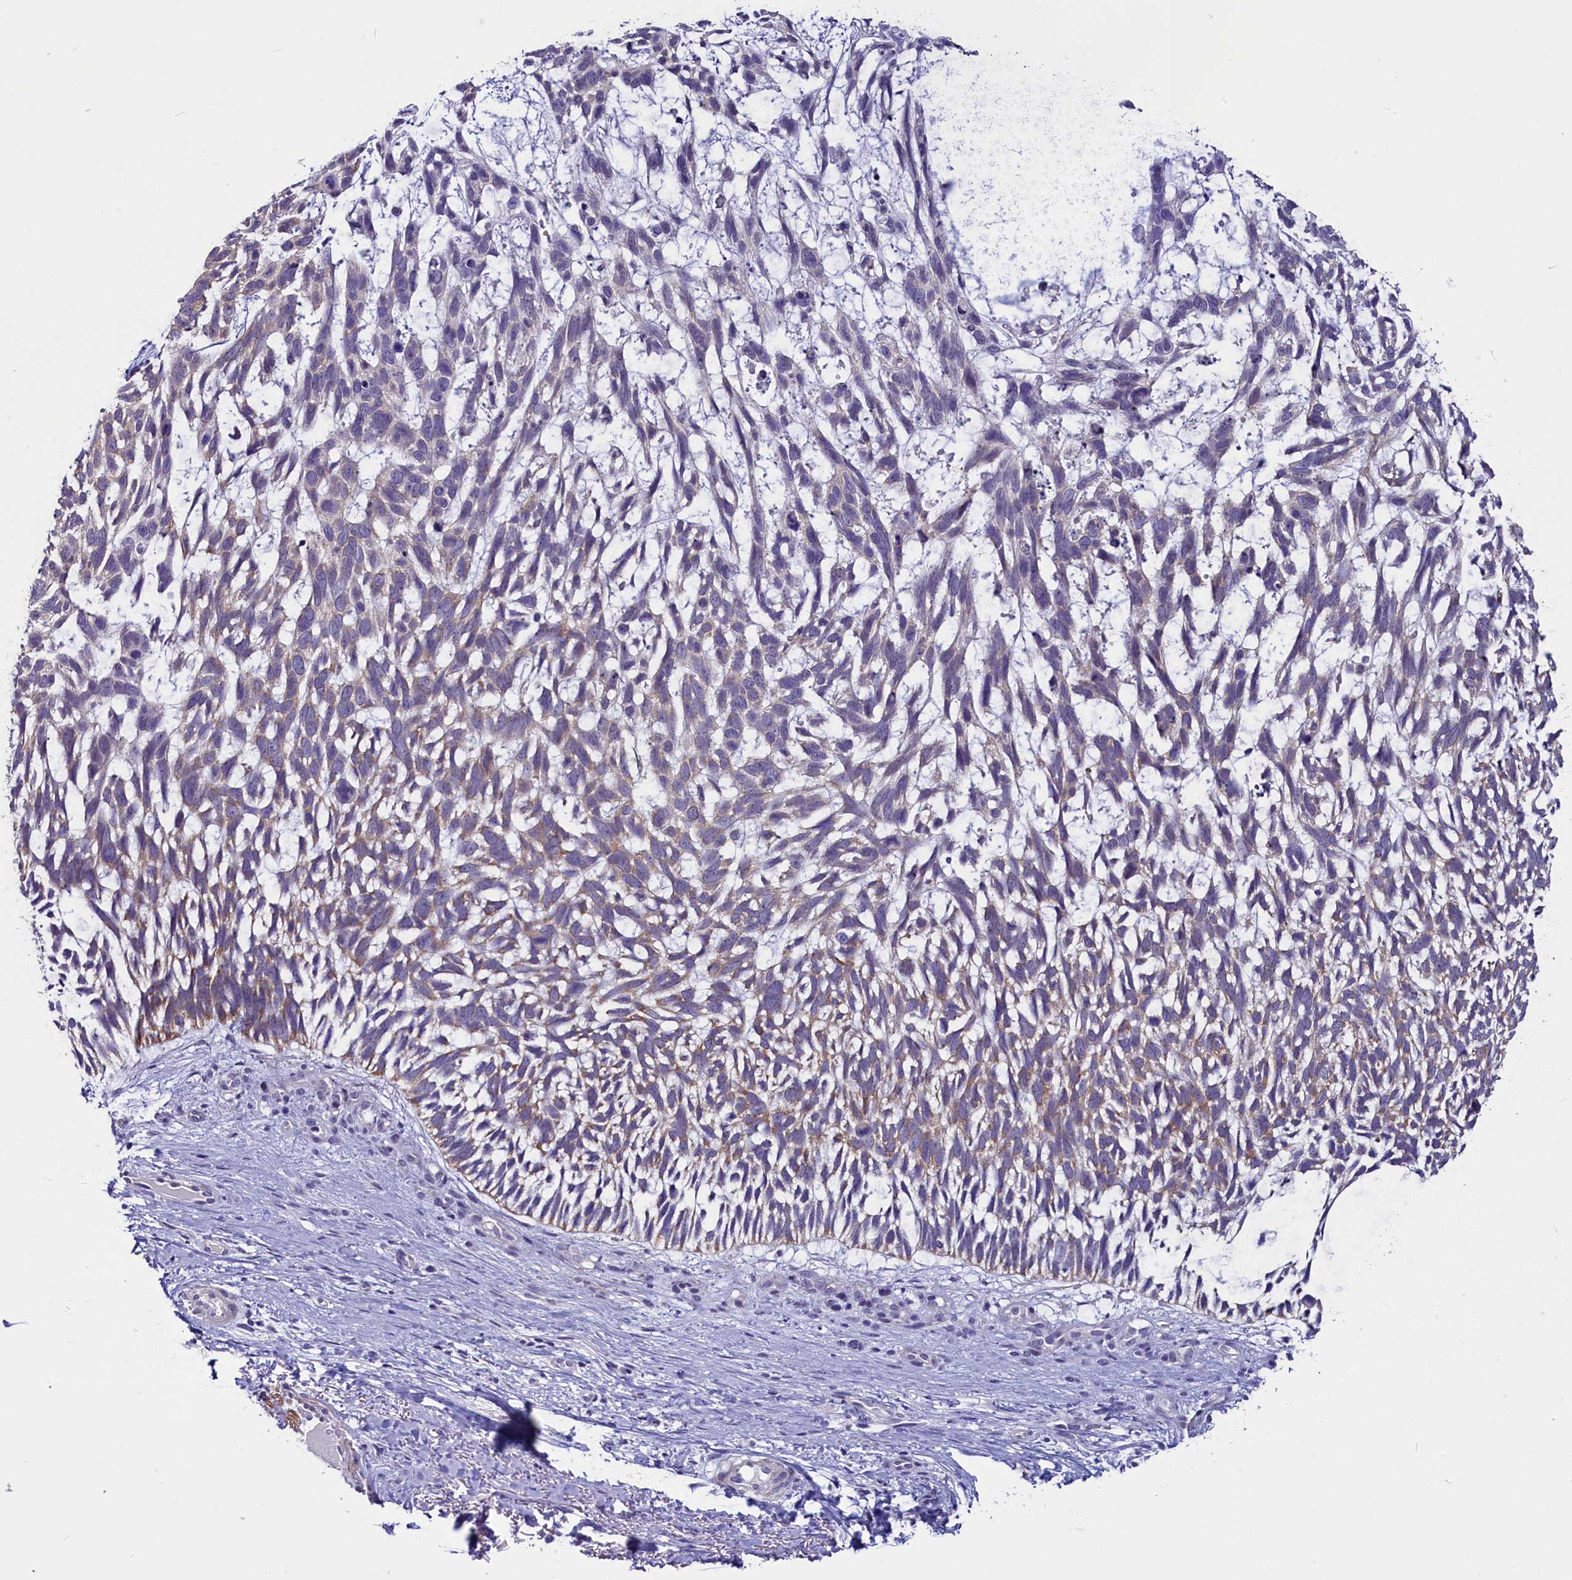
{"staining": {"intensity": "weak", "quantity": "25%-75%", "location": "cytoplasmic/membranous"}, "tissue": "skin cancer", "cell_type": "Tumor cells", "image_type": "cancer", "snomed": [{"axis": "morphology", "description": "Basal cell carcinoma"}, {"axis": "topography", "description": "Skin"}], "caption": "Immunohistochemistry photomicrograph of skin cancer stained for a protein (brown), which exhibits low levels of weak cytoplasmic/membranous positivity in about 25%-75% of tumor cells.", "gene": "SCD5", "patient": {"sex": "male", "age": 88}}